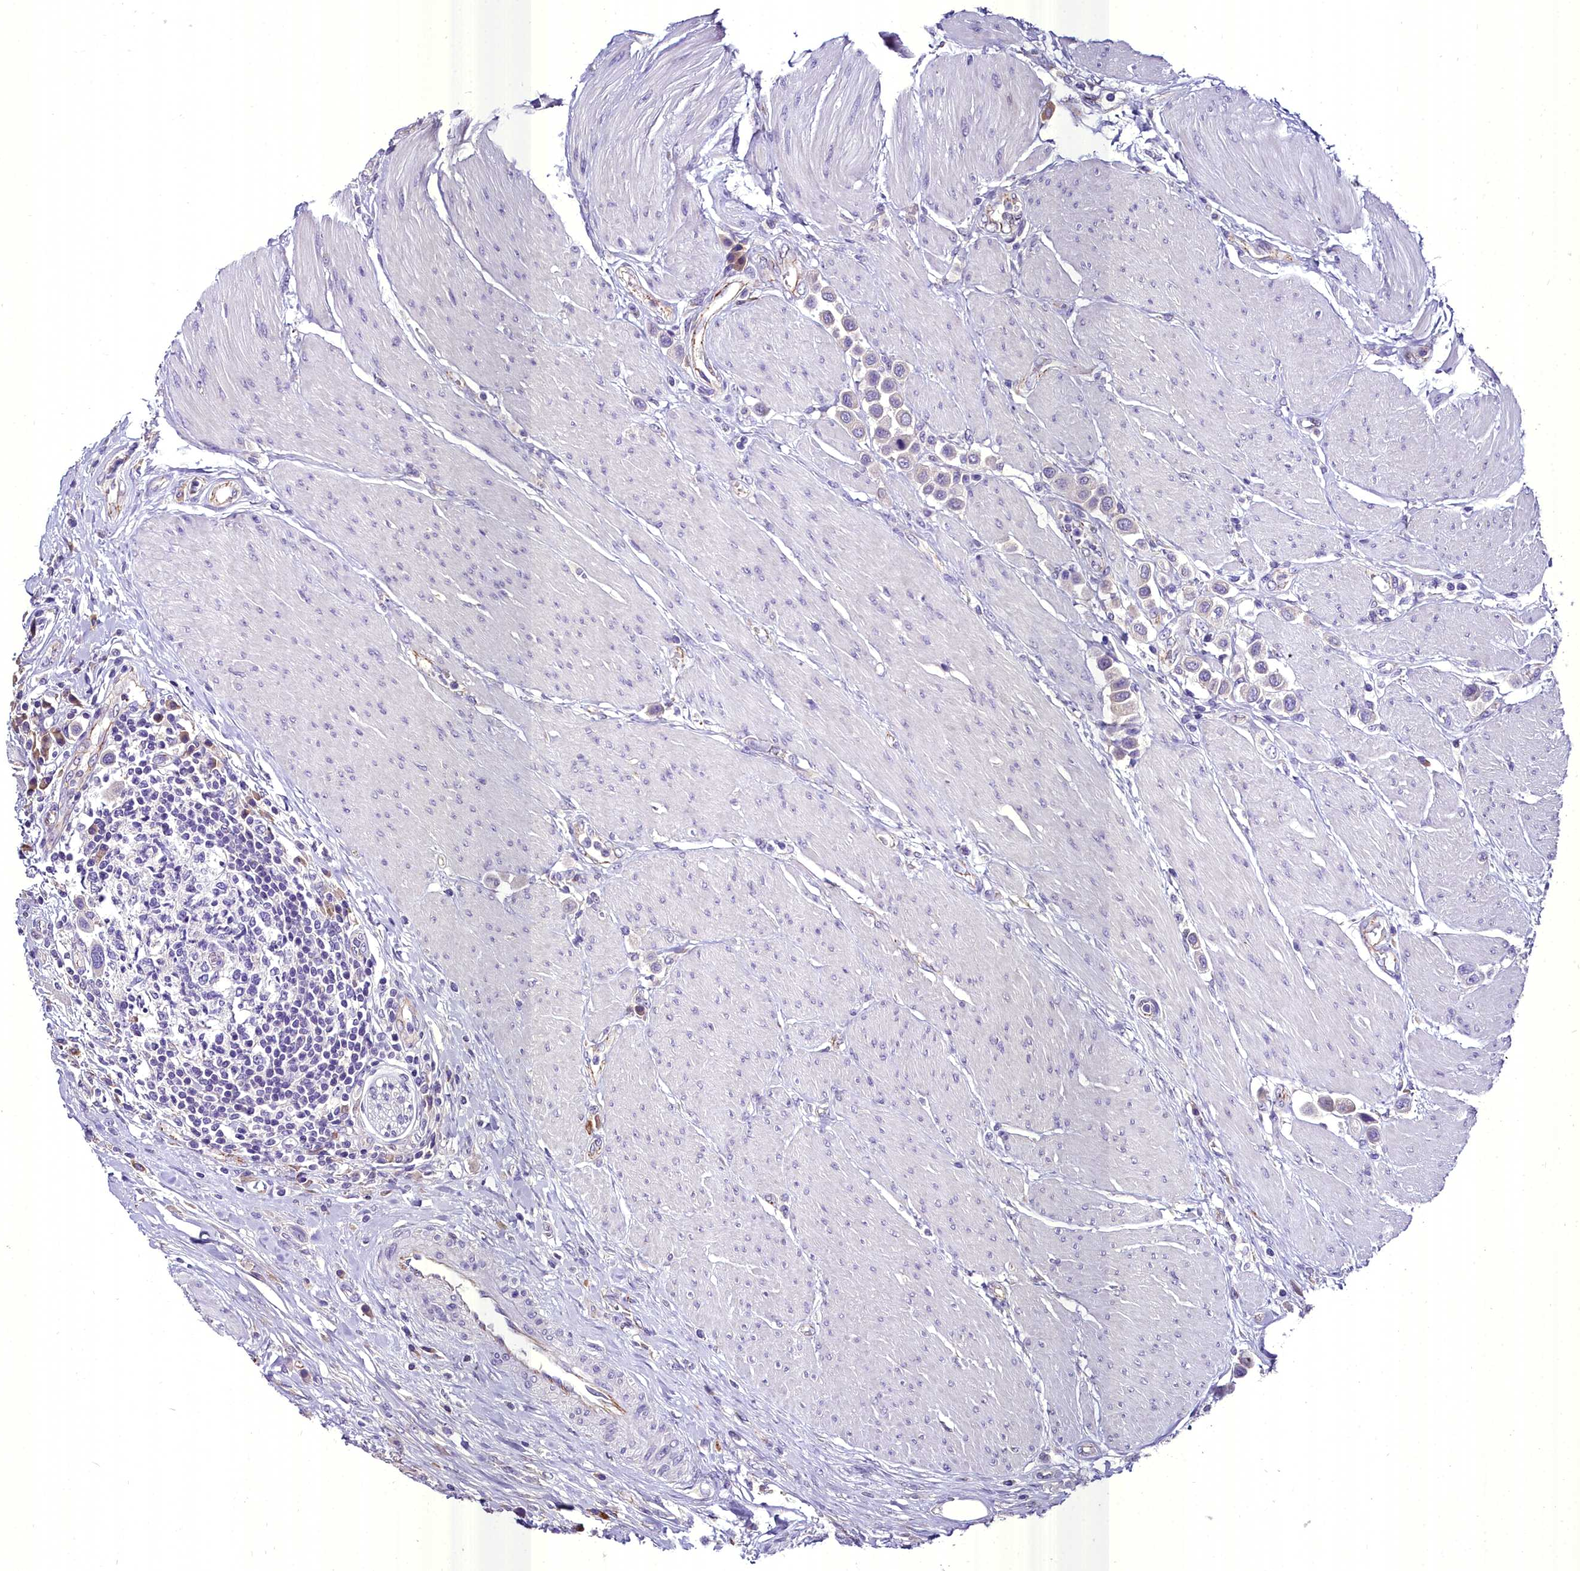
{"staining": {"intensity": "negative", "quantity": "none", "location": "none"}, "tissue": "urothelial cancer", "cell_type": "Tumor cells", "image_type": "cancer", "snomed": [{"axis": "morphology", "description": "Urothelial carcinoma, High grade"}, {"axis": "topography", "description": "Urinary bladder"}], "caption": "An immunohistochemistry (IHC) micrograph of urothelial cancer is shown. There is no staining in tumor cells of urothelial cancer.", "gene": "MS4A18", "patient": {"sex": "male", "age": 50}}